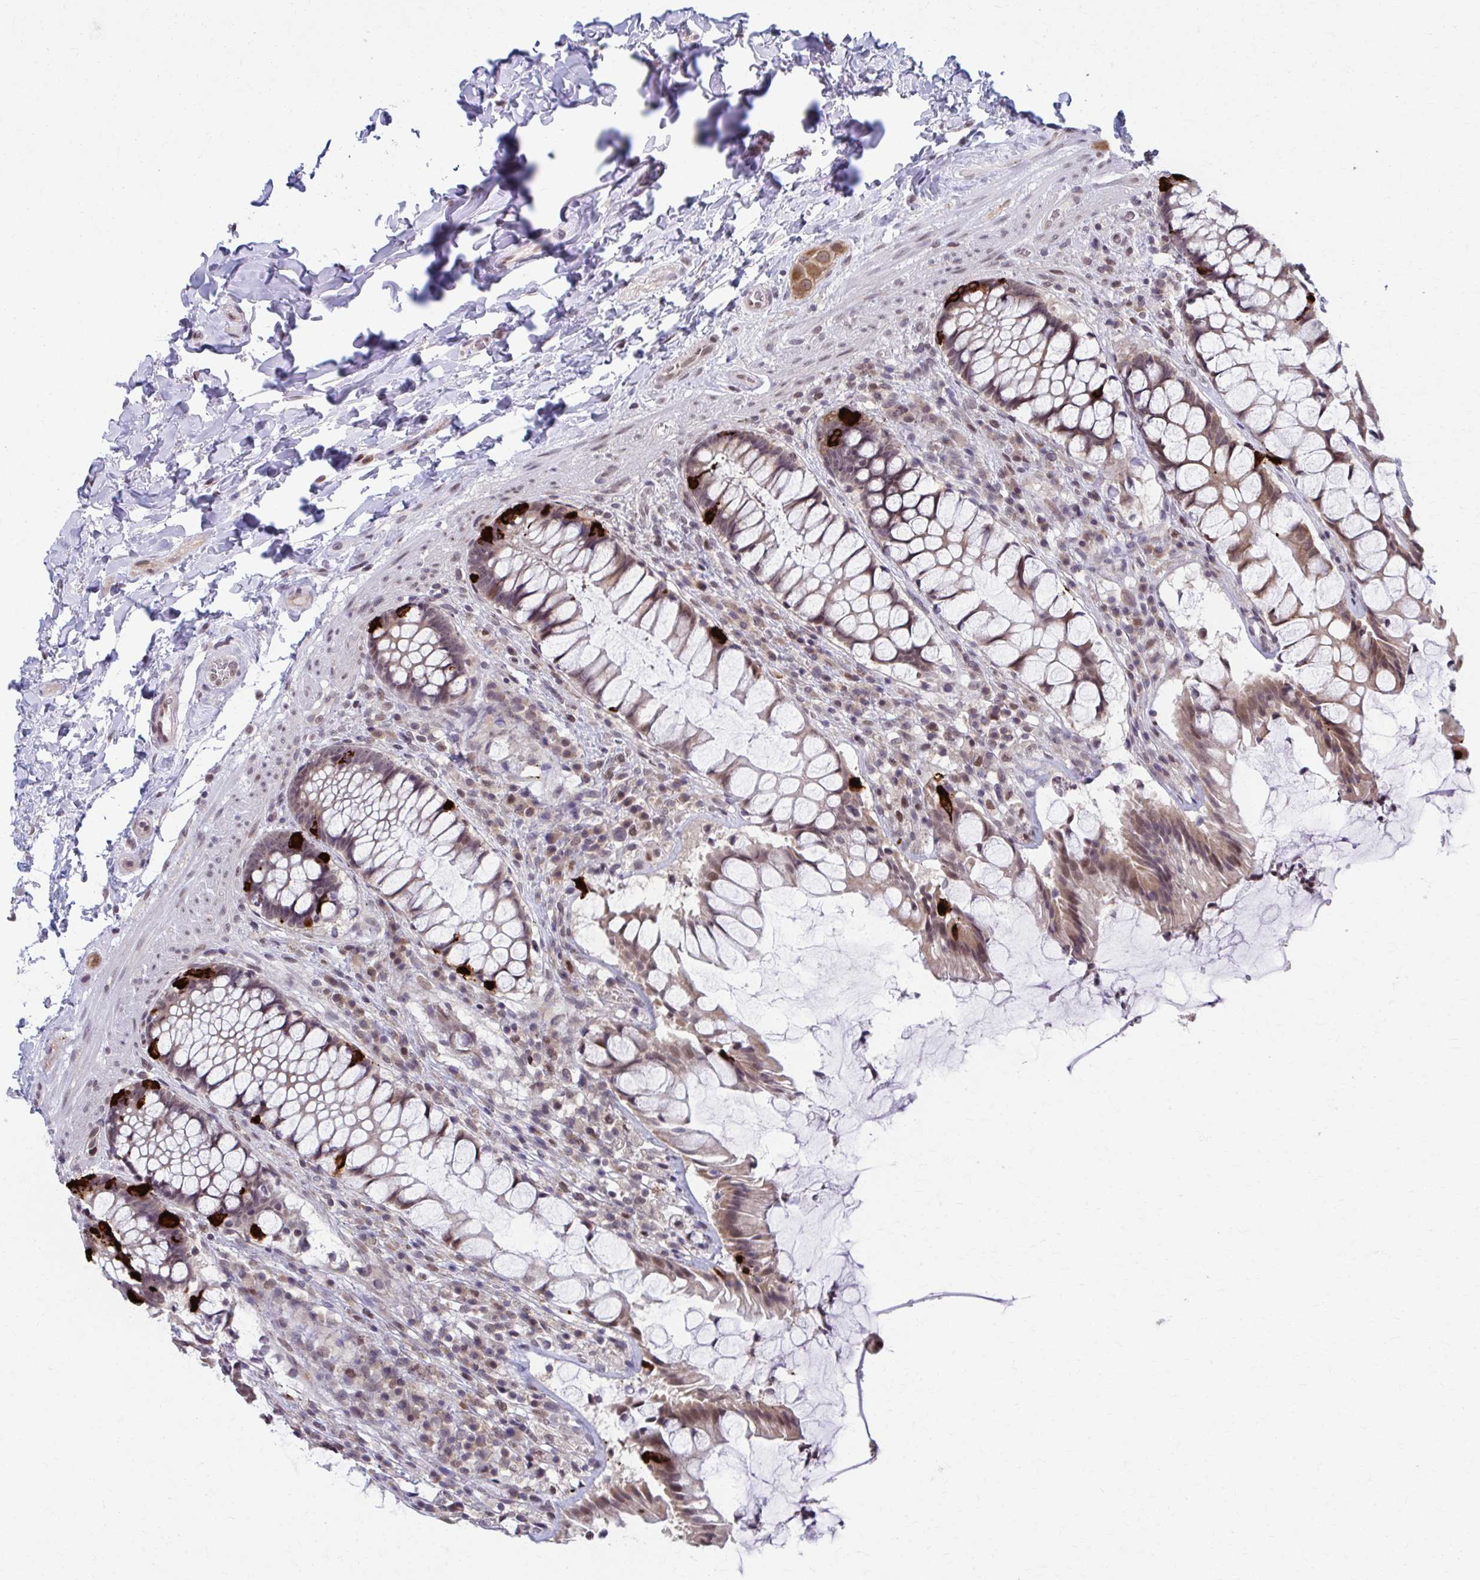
{"staining": {"intensity": "moderate", "quantity": ">75%", "location": "cytoplasmic/membranous,nuclear"}, "tissue": "rectum", "cell_type": "Glandular cells", "image_type": "normal", "snomed": [{"axis": "morphology", "description": "Normal tissue, NOS"}, {"axis": "topography", "description": "Rectum"}], "caption": "The histopathology image exhibits immunohistochemical staining of benign rectum. There is moderate cytoplasmic/membranous,nuclear positivity is seen in approximately >75% of glandular cells. (IHC, brightfield microscopy, high magnification).", "gene": "SETBP1", "patient": {"sex": "female", "age": 58}}